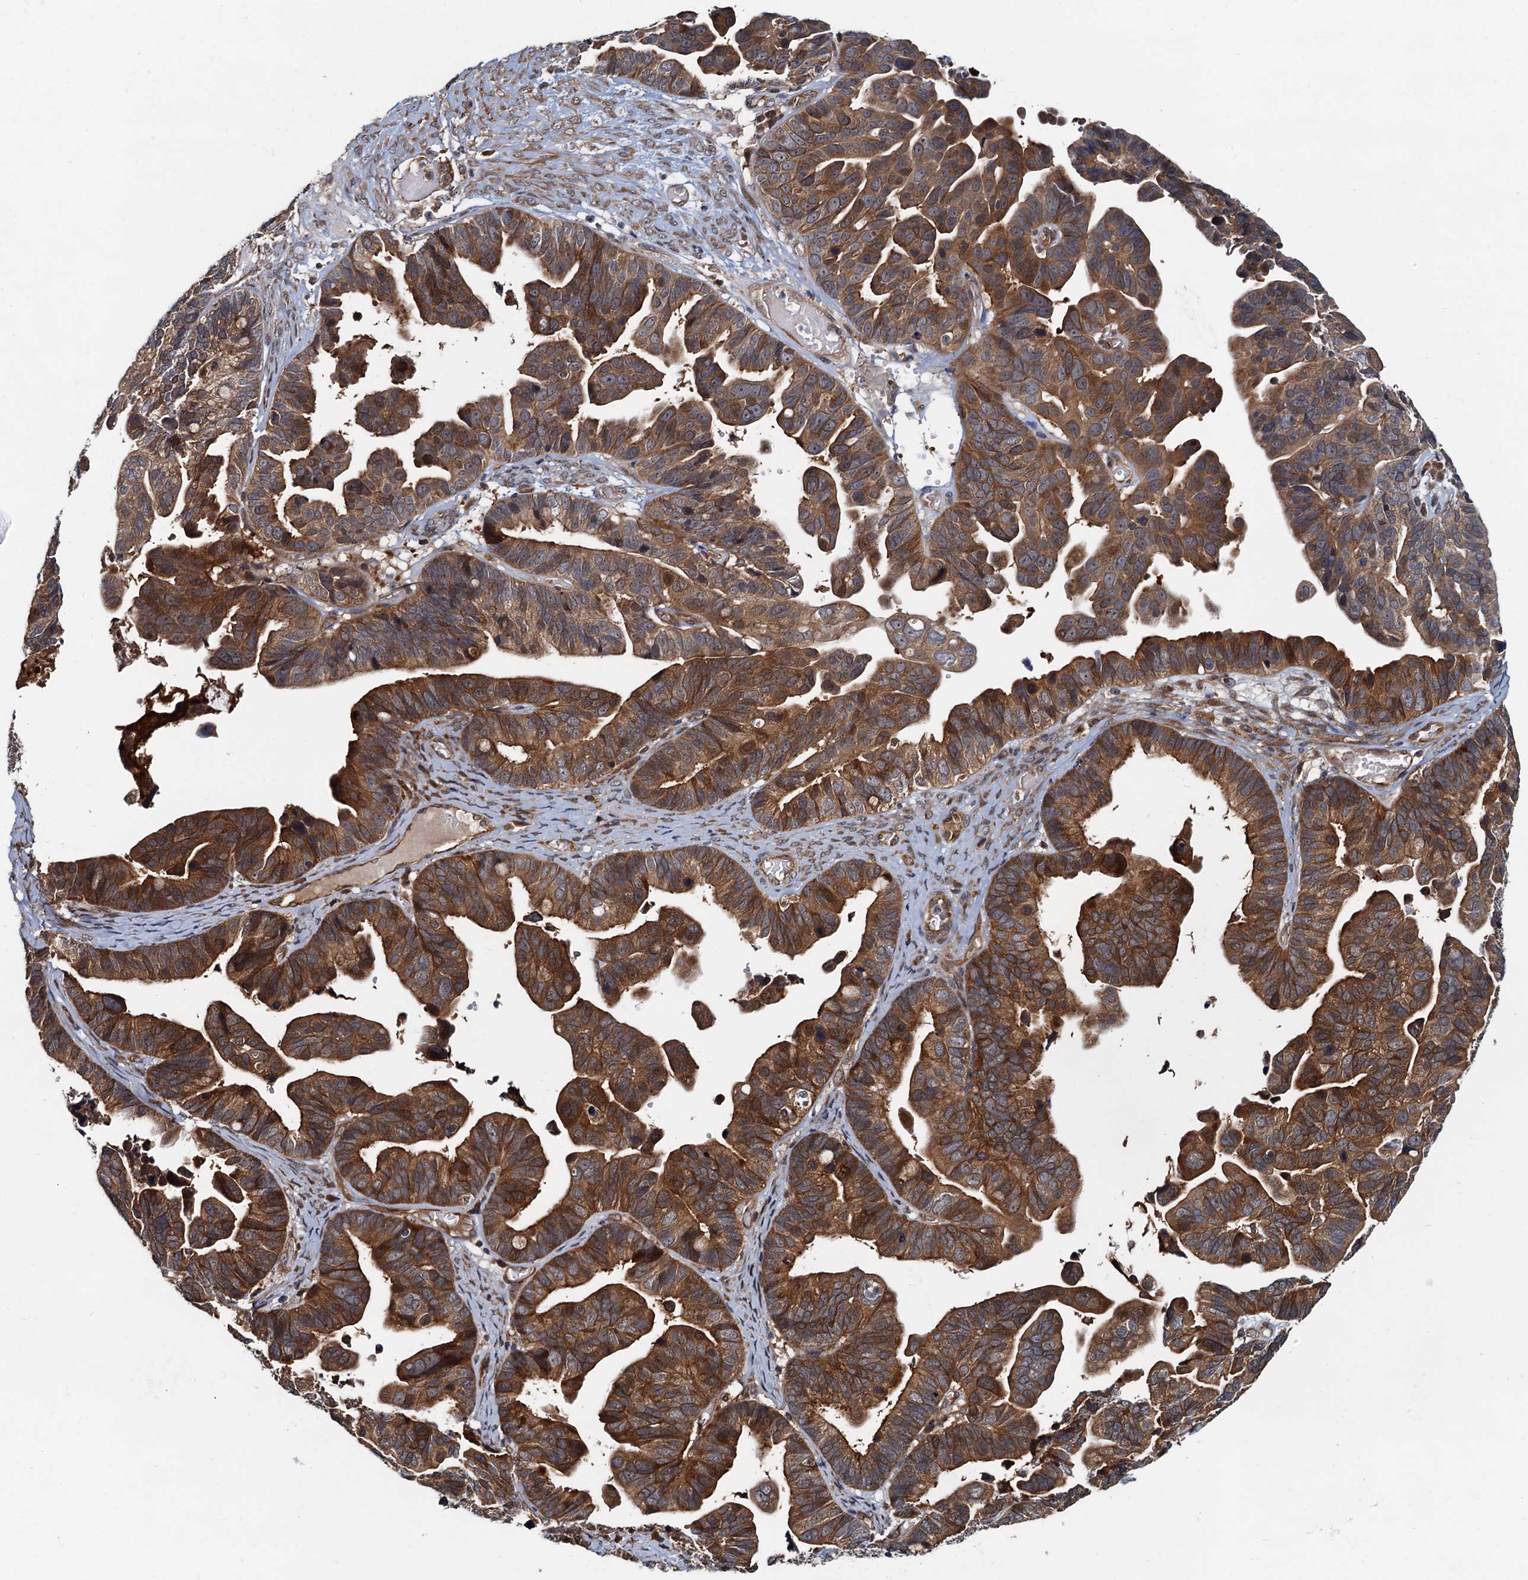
{"staining": {"intensity": "moderate", "quantity": ">75%", "location": "cytoplasmic/membranous,nuclear"}, "tissue": "ovarian cancer", "cell_type": "Tumor cells", "image_type": "cancer", "snomed": [{"axis": "morphology", "description": "Cystadenocarcinoma, serous, NOS"}, {"axis": "topography", "description": "Ovary"}], "caption": "Ovarian serous cystadenocarcinoma stained for a protein (brown) reveals moderate cytoplasmic/membranous and nuclear positive positivity in about >75% of tumor cells.", "gene": "AAGAB", "patient": {"sex": "female", "age": 56}}